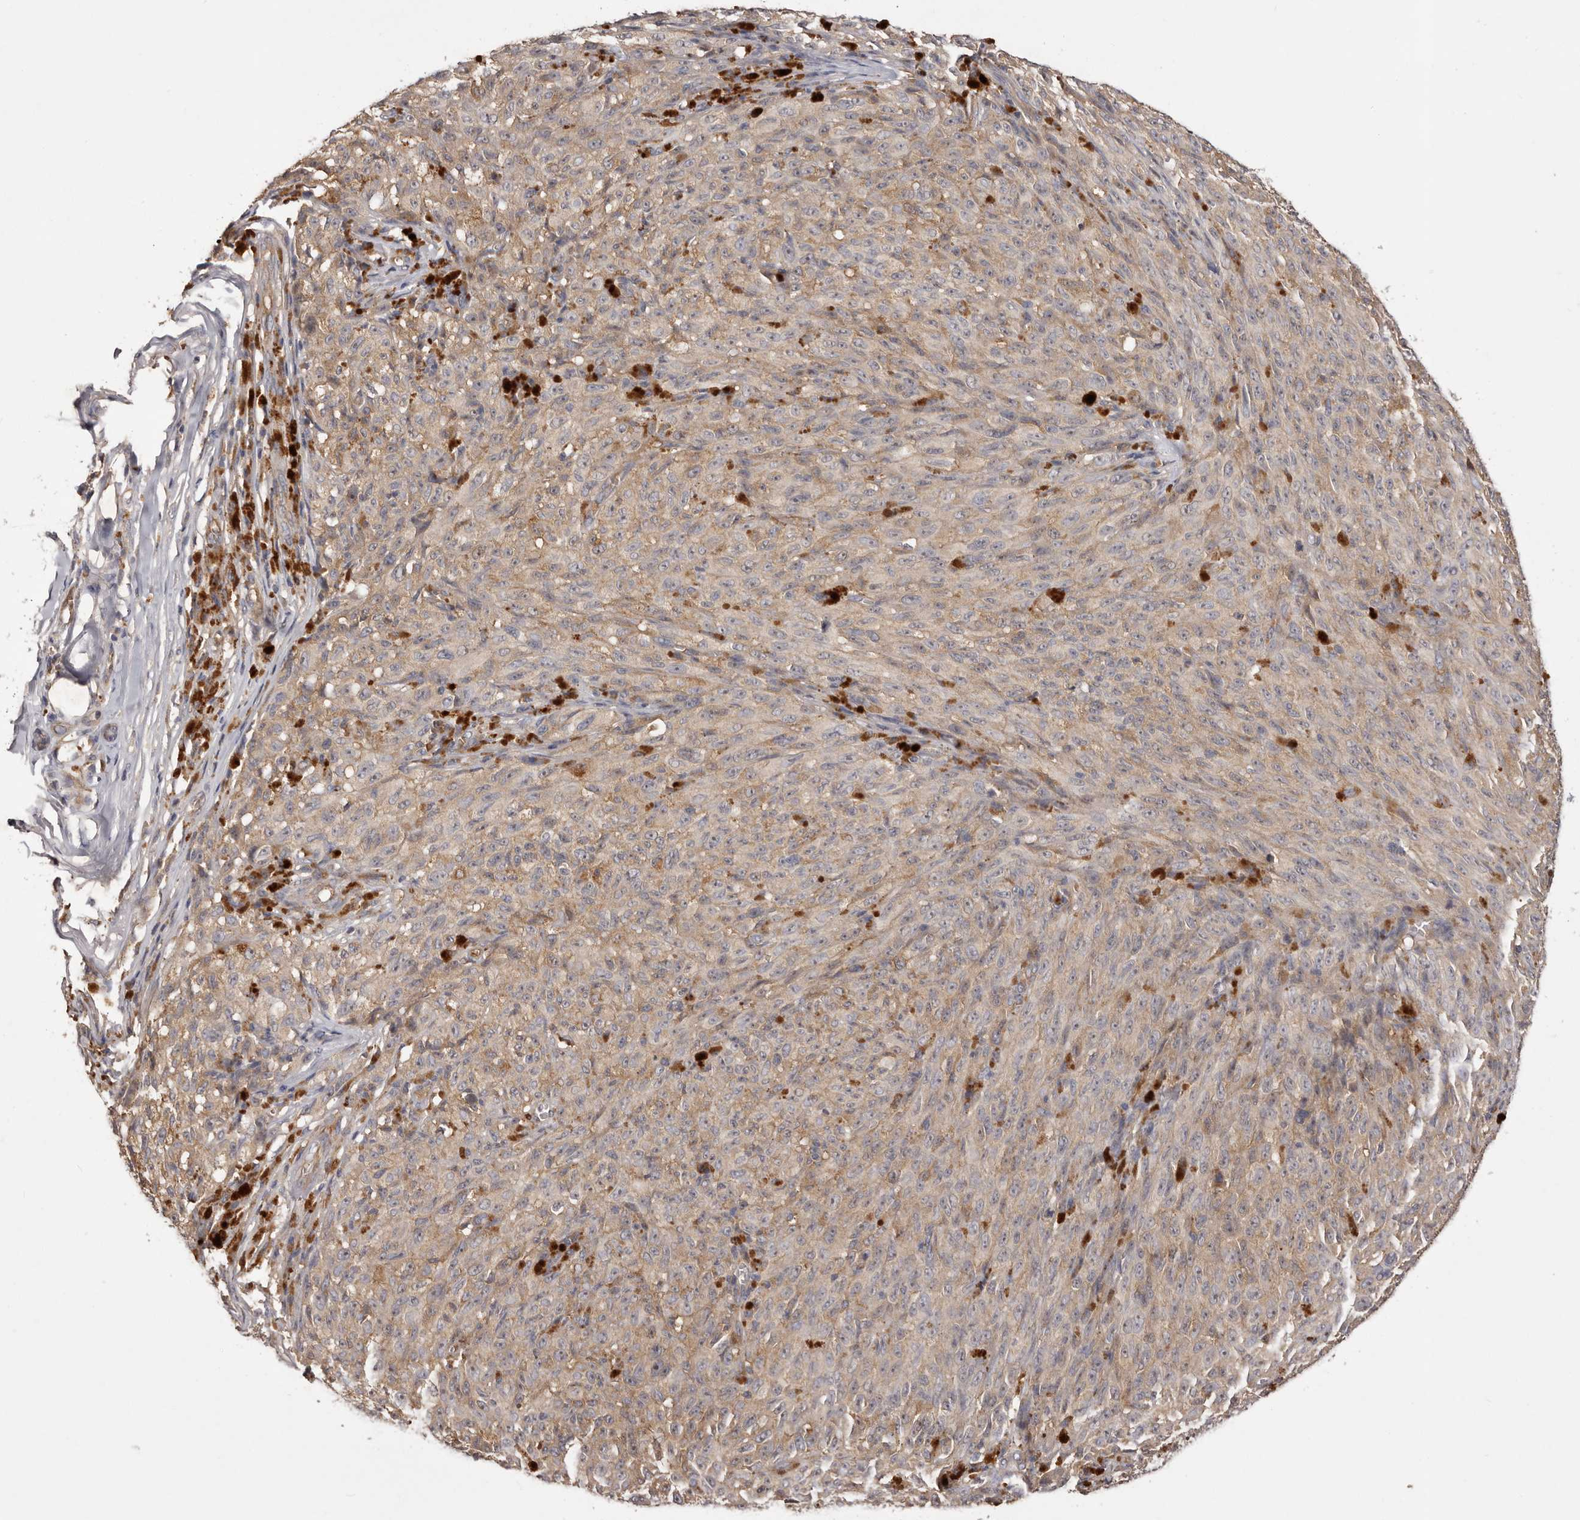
{"staining": {"intensity": "weak", "quantity": ">75%", "location": "cytoplasmic/membranous"}, "tissue": "melanoma", "cell_type": "Tumor cells", "image_type": "cancer", "snomed": [{"axis": "morphology", "description": "Malignant melanoma, NOS"}, {"axis": "topography", "description": "Skin"}], "caption": "Human melanoma stained for a protein (brown) exhibits weak cytoplasmic/membranous positive staining in approximately >75% of tumor cells.", "gene": "LTV1", "patient": {"sex": "female", "age": 82}}